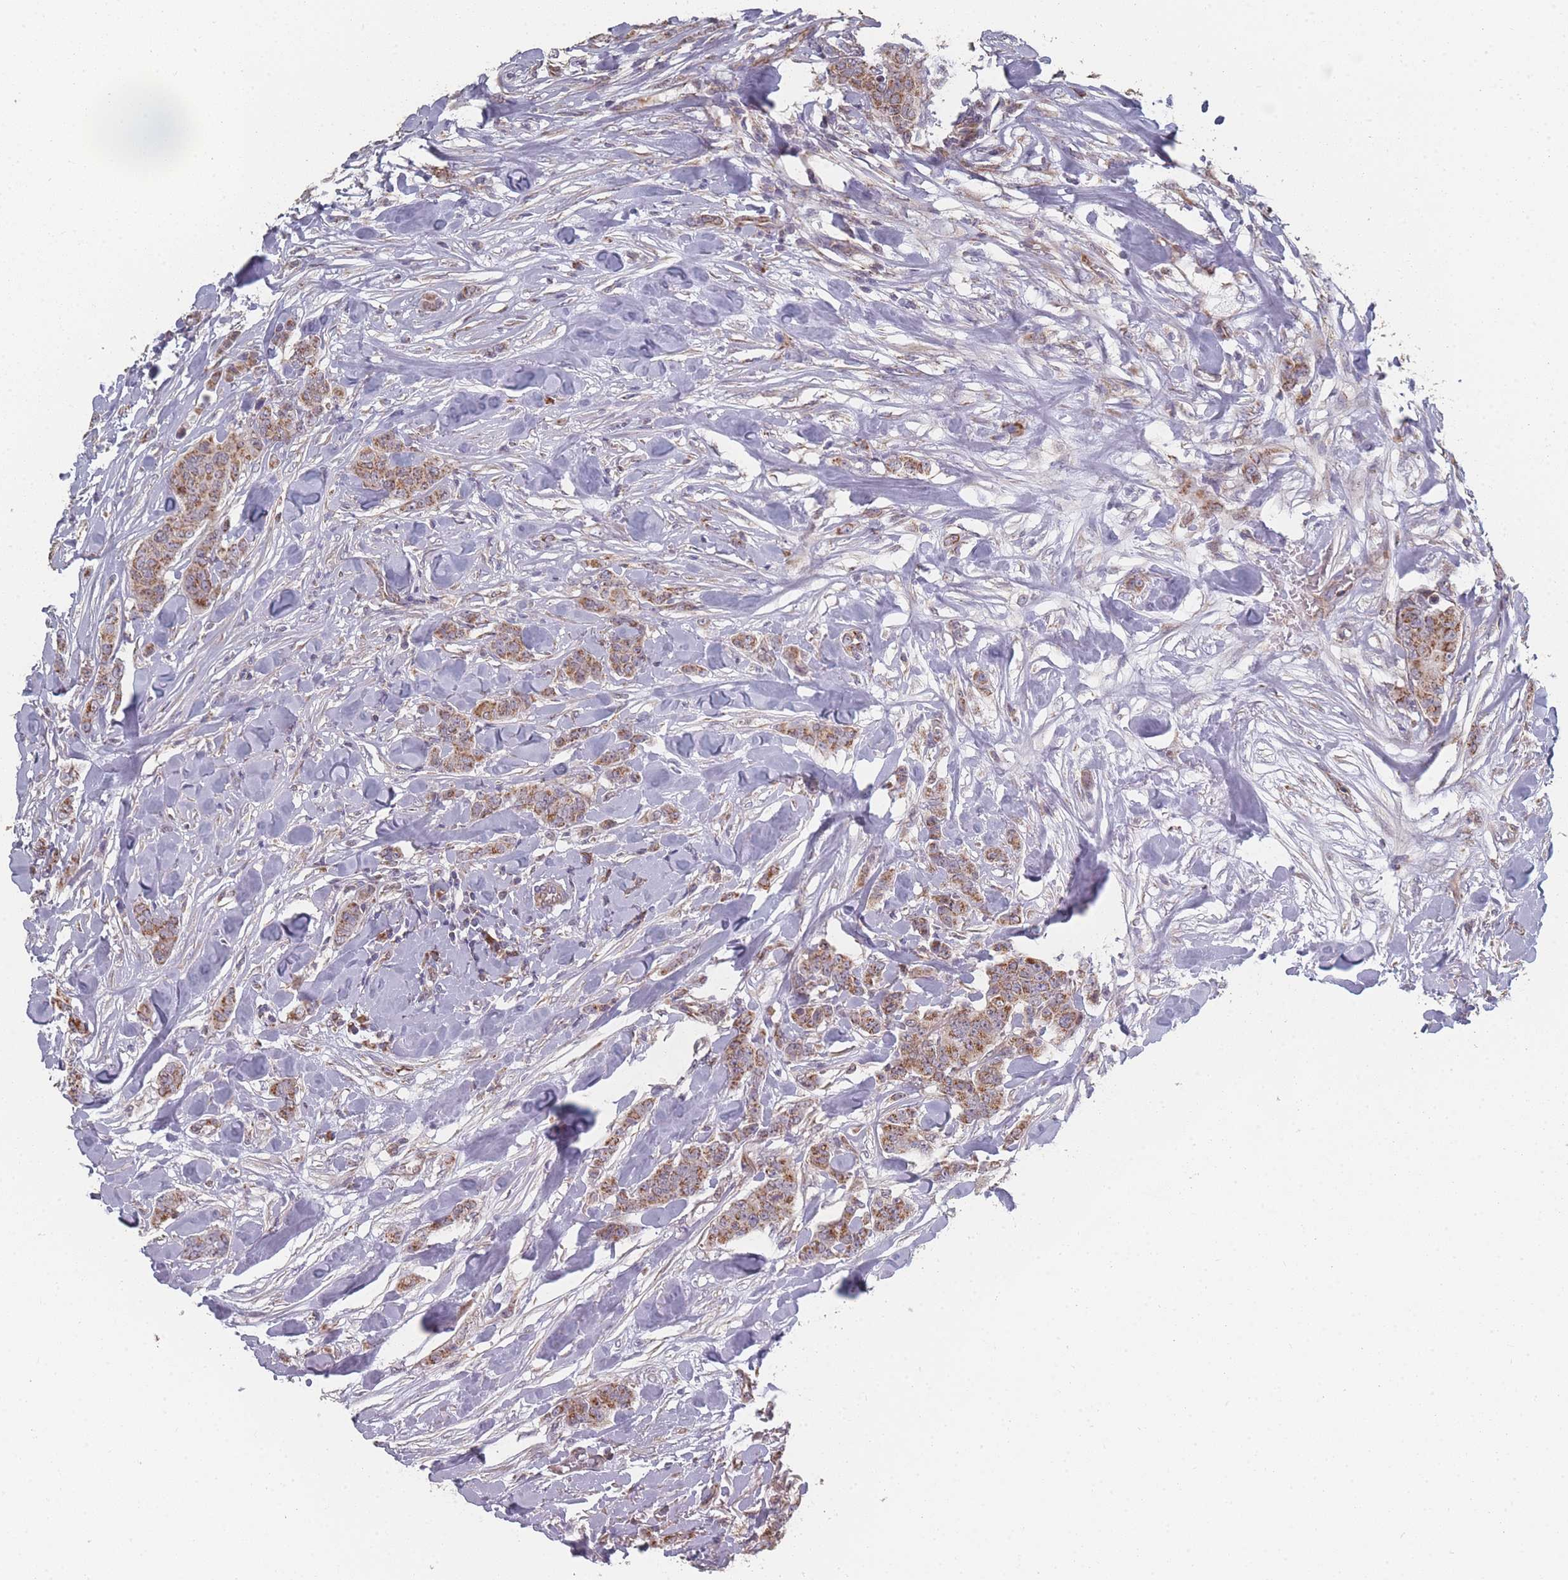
{"staining": {"intensity": "moderate", "quantity": ">75%", "location": "cytoplasmic/membranous"}, "tissue": "breast cancer", "cell_type": "Tumor cells", "image_type": "cancer", "snomed": [{"axis": "morphology", "description": "Duct carcinoma"}, {"axis": "topography", "description": "Breast"}], "caption": "The image demonstrates staining of breast infiltrating ductal carcinoma, revealing moderate cytoplasmic/membranous protein expression (brown color) within tumor cells.", "gene": "PSMB3", "patient": {"sex": "female", "age": 40}}